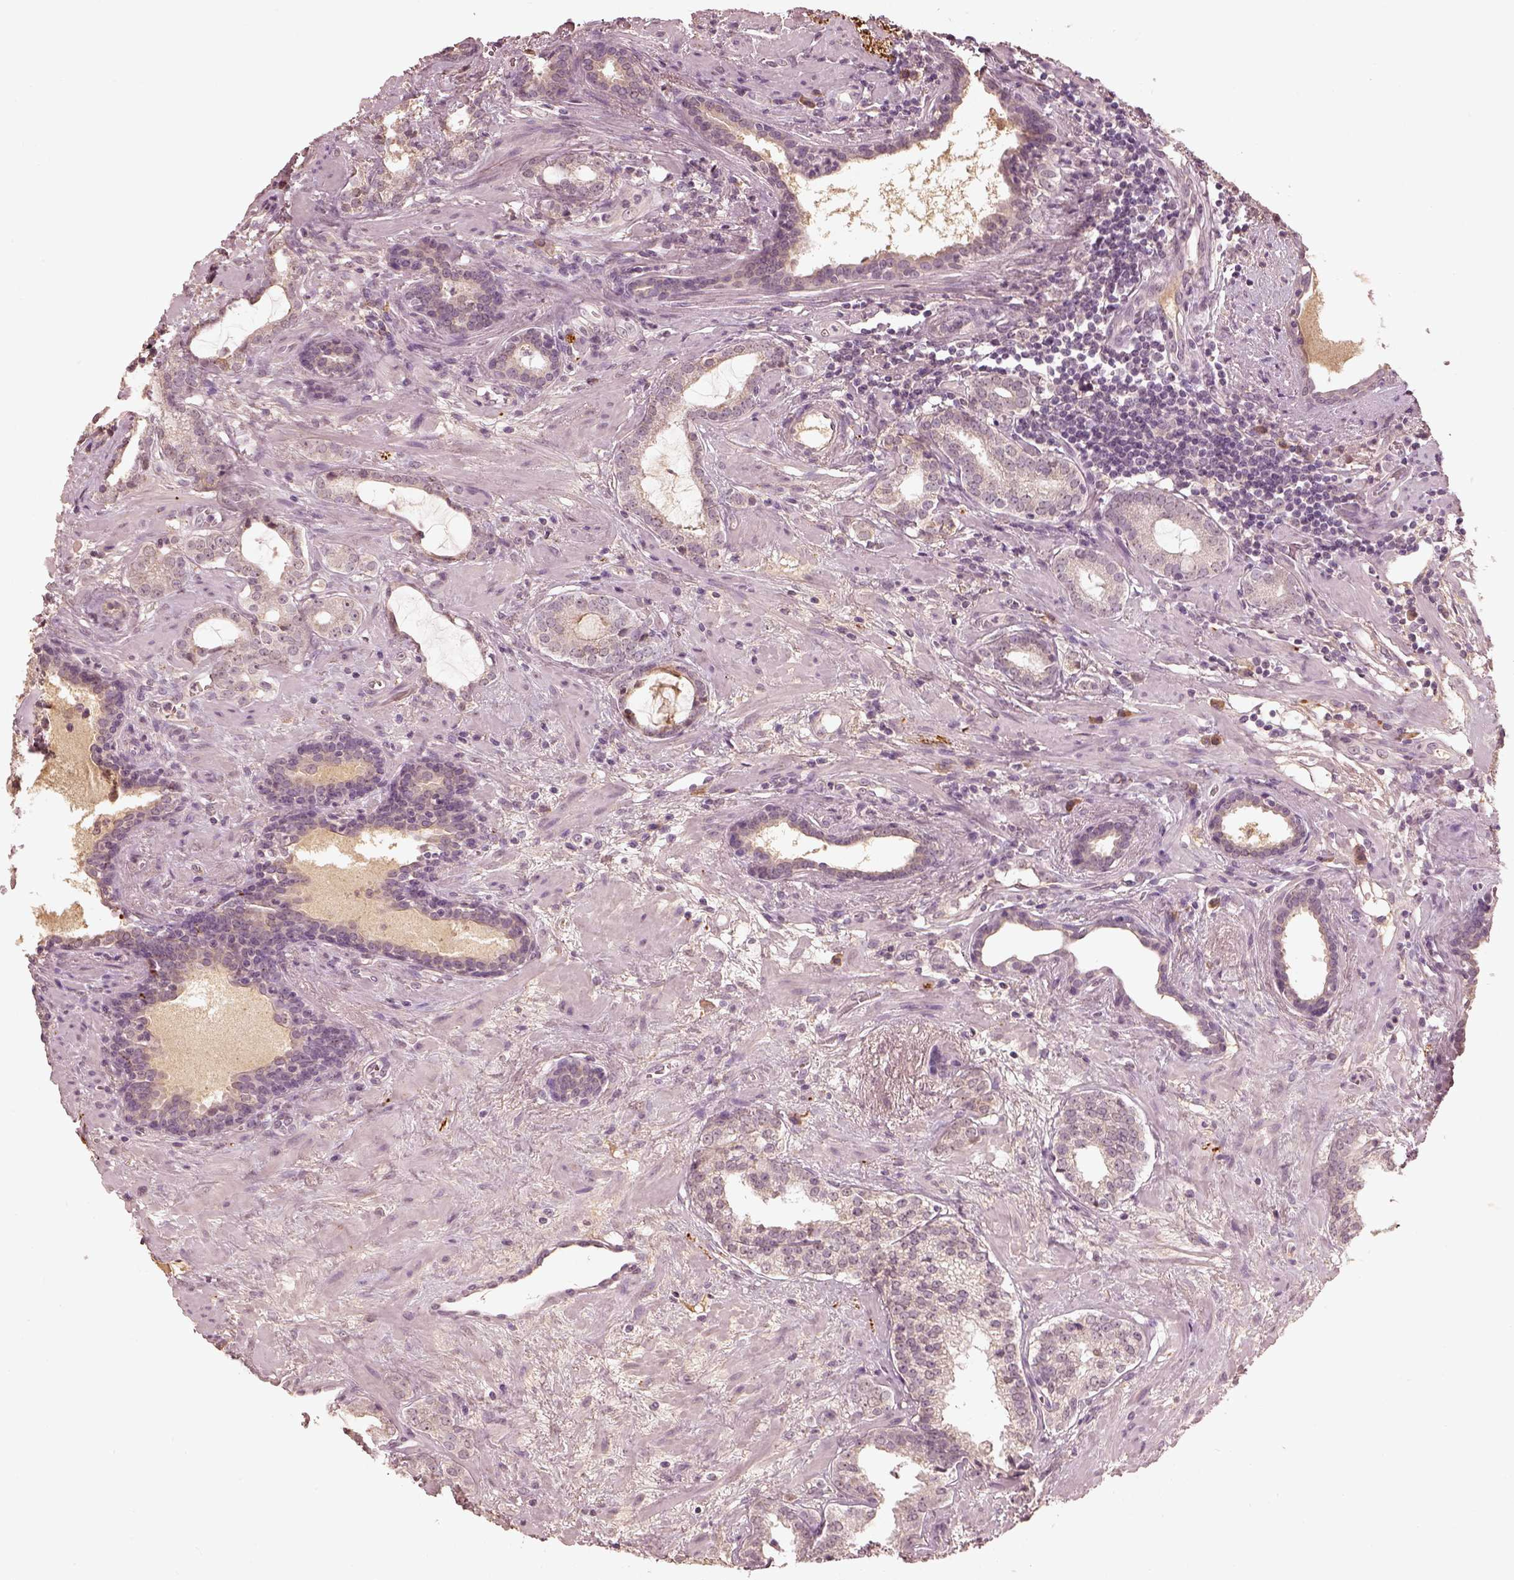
{"staining": {"intensity": "negative", "quantity": "none", "location": "none"}, "tissue": "prostate cancer", "cell_type": "Tumor cells", "image_type": "cancer", "snomed": [{"axis": "morphology", "description": "Adenocarcinoma, NOS"}, {"axis": "topography", "description": "Prostate"}], "caption": "Protein analysis of adenocarcinoma (prostate) demonstrates no significant positivity in tumor cells.", "gene": "CALR3", "patient": {"sex": "male", "age": 66}}